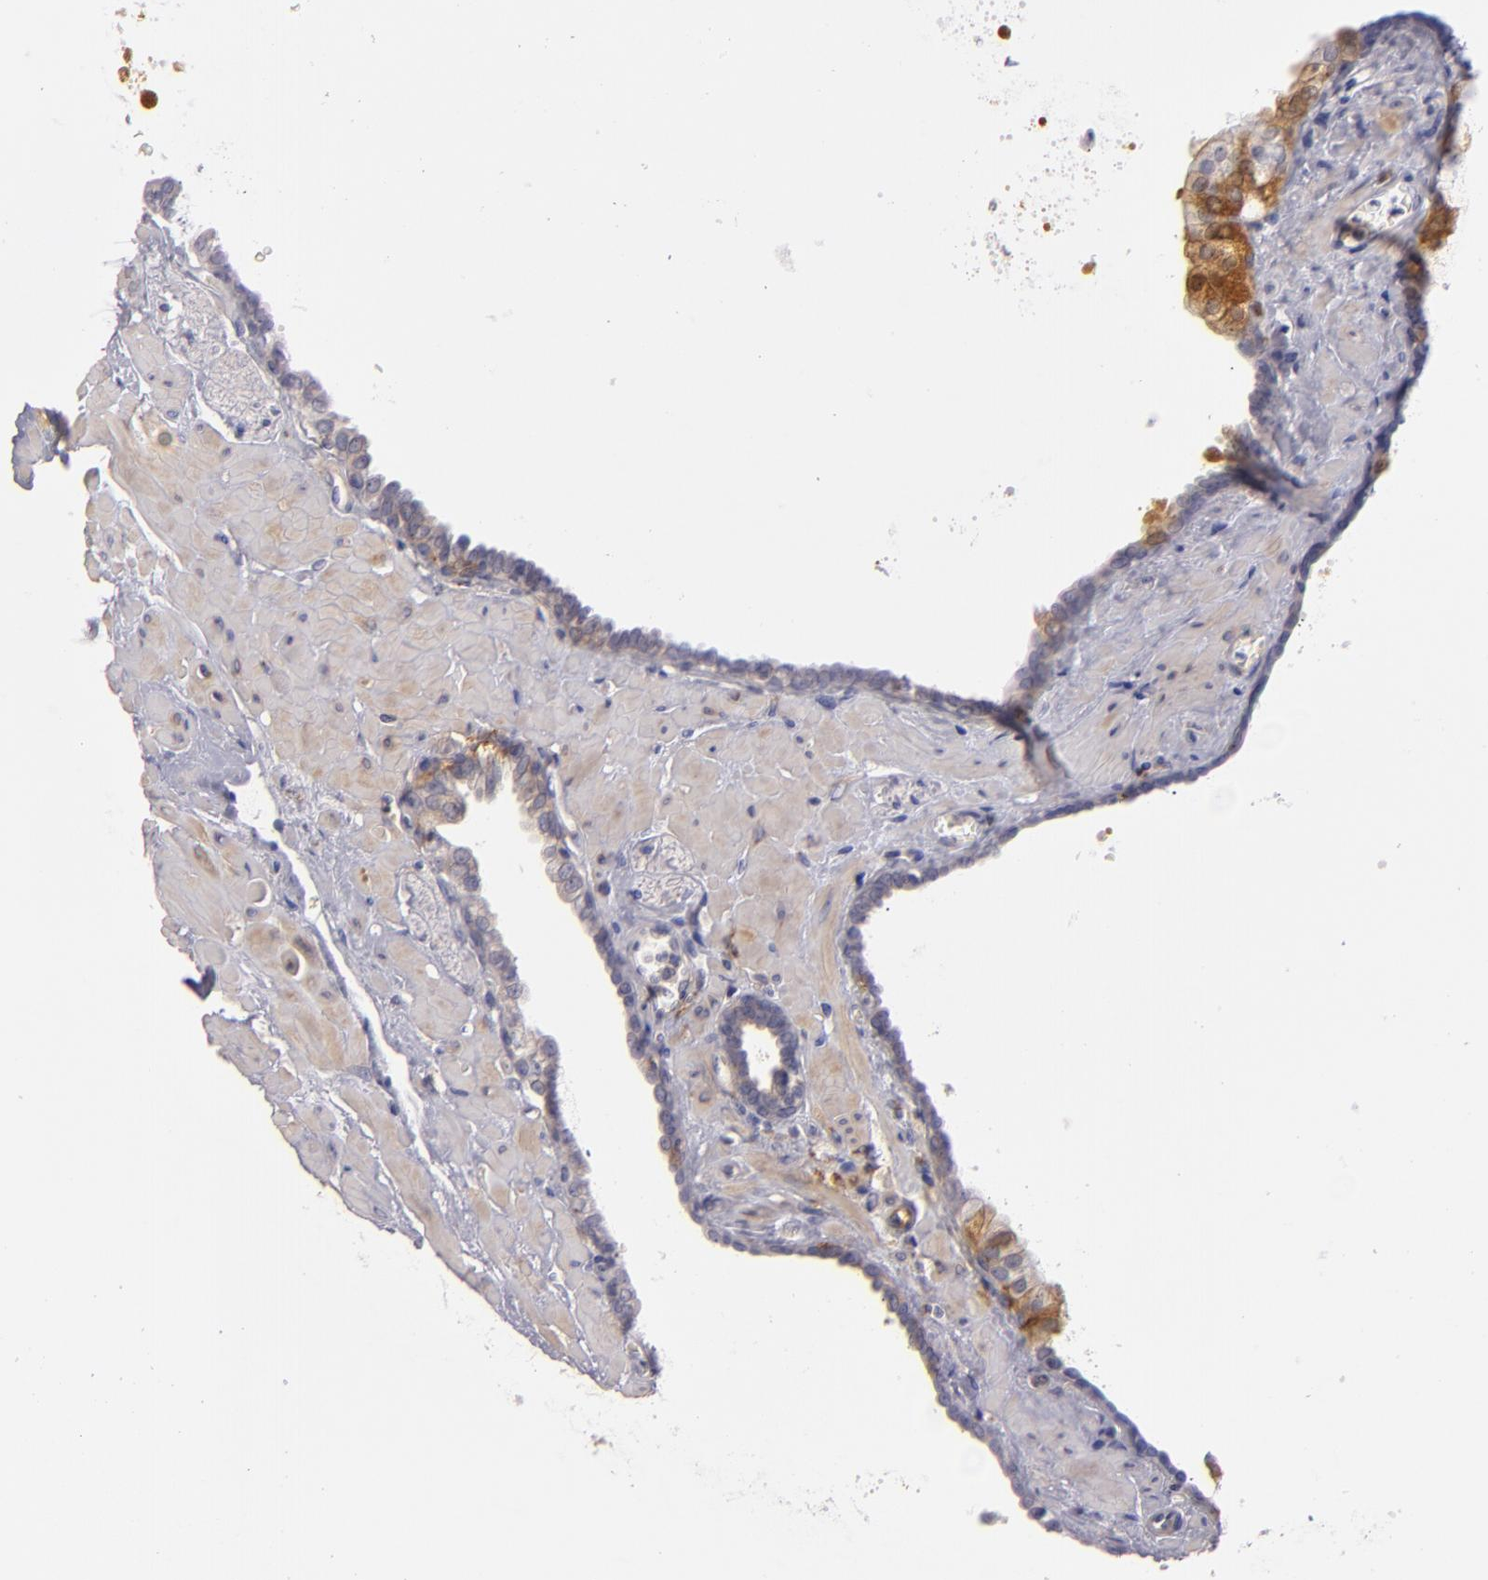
{"staining": {"intensity": "negative", "quantity": "none", "location": "none"}, "tissue": "prostate", "cell_type": "Glandular cells", "image_type": "normal", "snomed": [{"axis": "morphology", "description": "Normal tissue, NOS"}, {"axis": "topography", "description": "Prostate"}], "caption": "Glandular cells show no significant expression in unremarkable prostate. (Brightfield microscopy of DAB (3,3'-diaminobenzidine) immunohistochemistry at high magnification).", "gene": "CD83", "patient": {"sex": "male", "age": 60}}